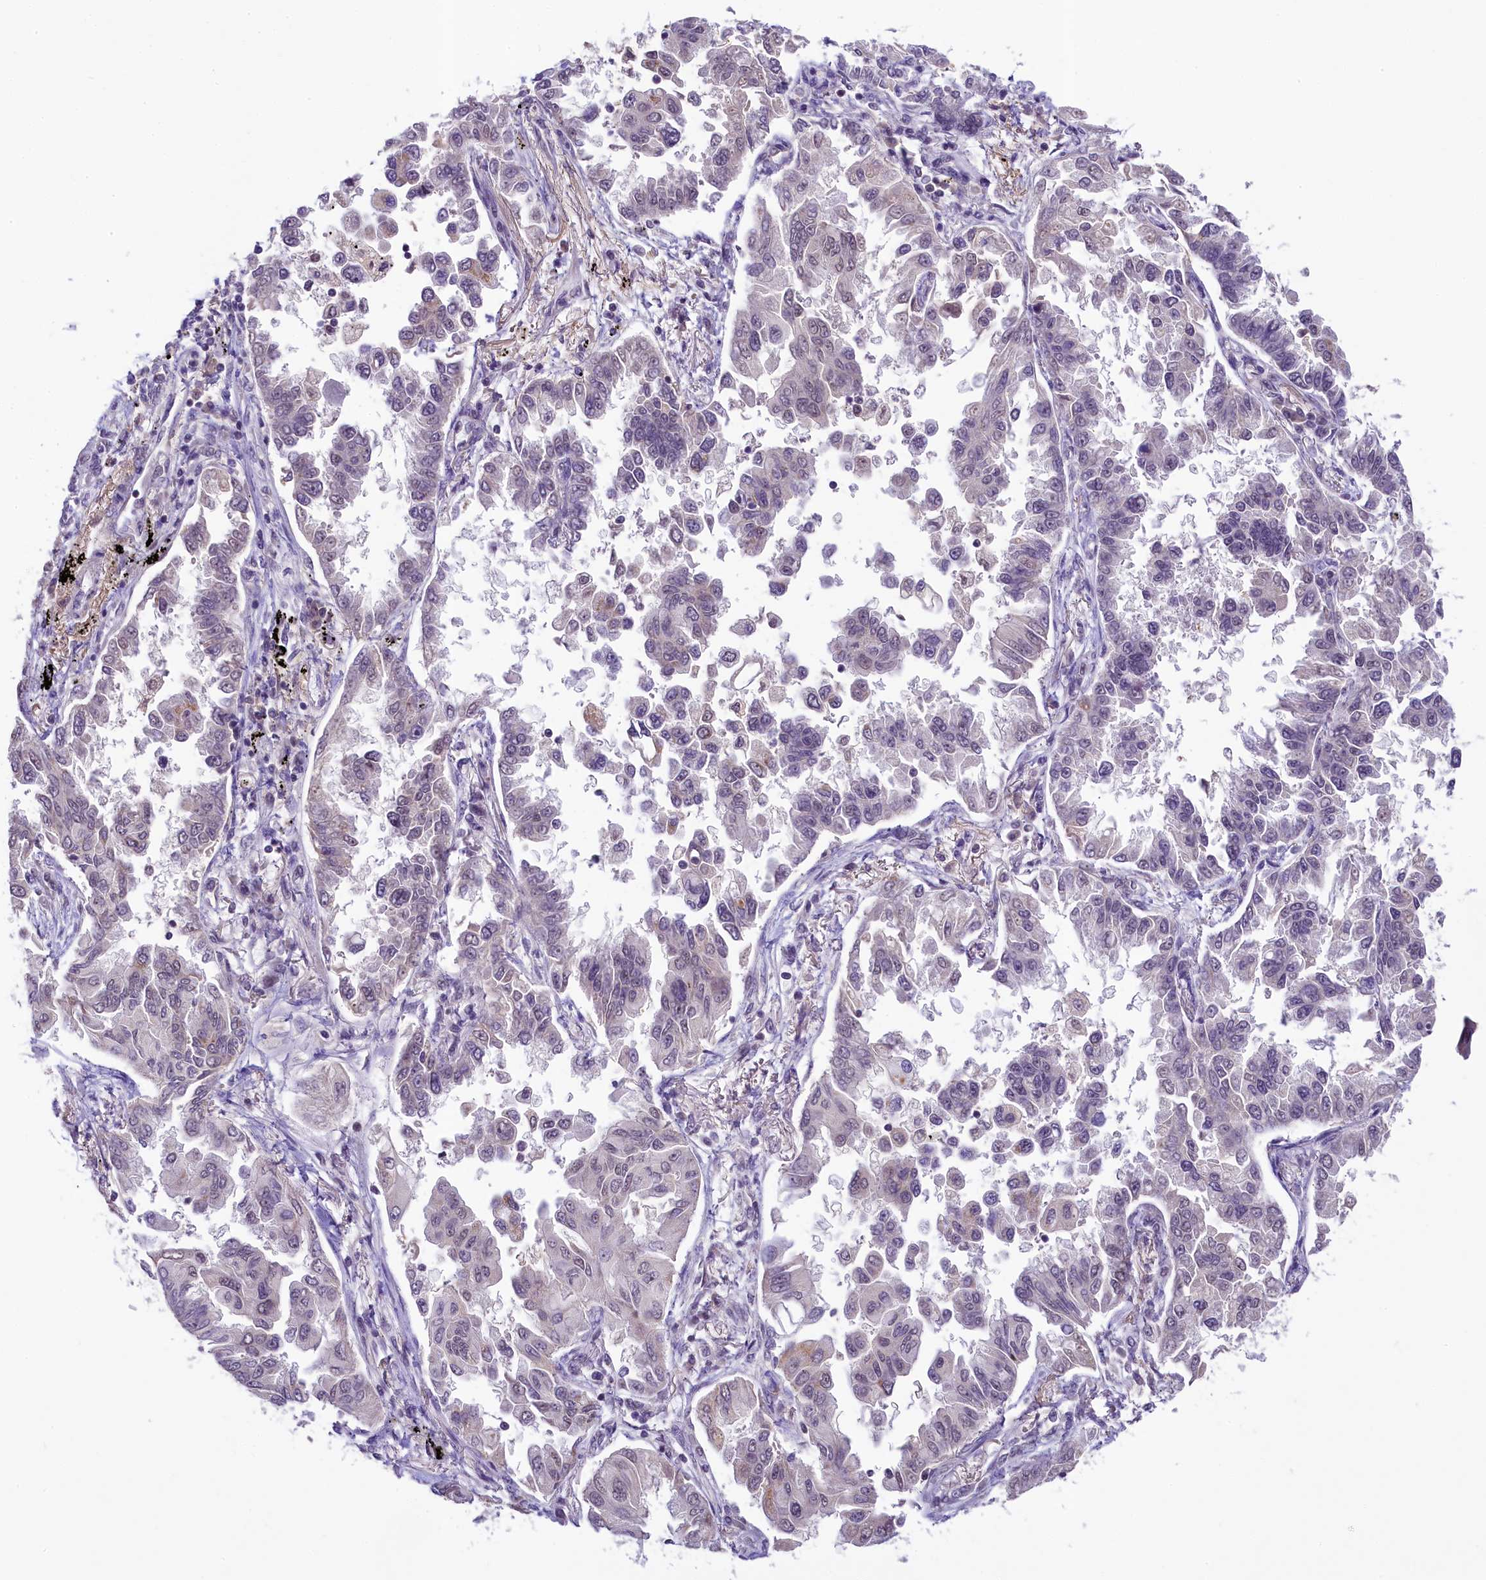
{"staining": {"intensity": "moderate", "quantity": "25%-75%", "location": "cytoplasmic/membranous,nuclear"}, "tissue": "lung cancer", "cell_type": "Tumor cells", "image_type": "cancer", "snomed": [{"axis": "morphology", "description": "Adenocarcinoma, NOS"}, {"axis": "topography", "description": "Lung"}], "caption": "Adenocarcinoma (lung) stained with DAB (3,3'-diaminobenzidine) IHC displays medium levels of moderate cytoplasmic/membranous and nuclear positivity in about 25%-75% of tumor cells.", "gene": "PAF1", "patient": {"sex": "female", "age": 67}}